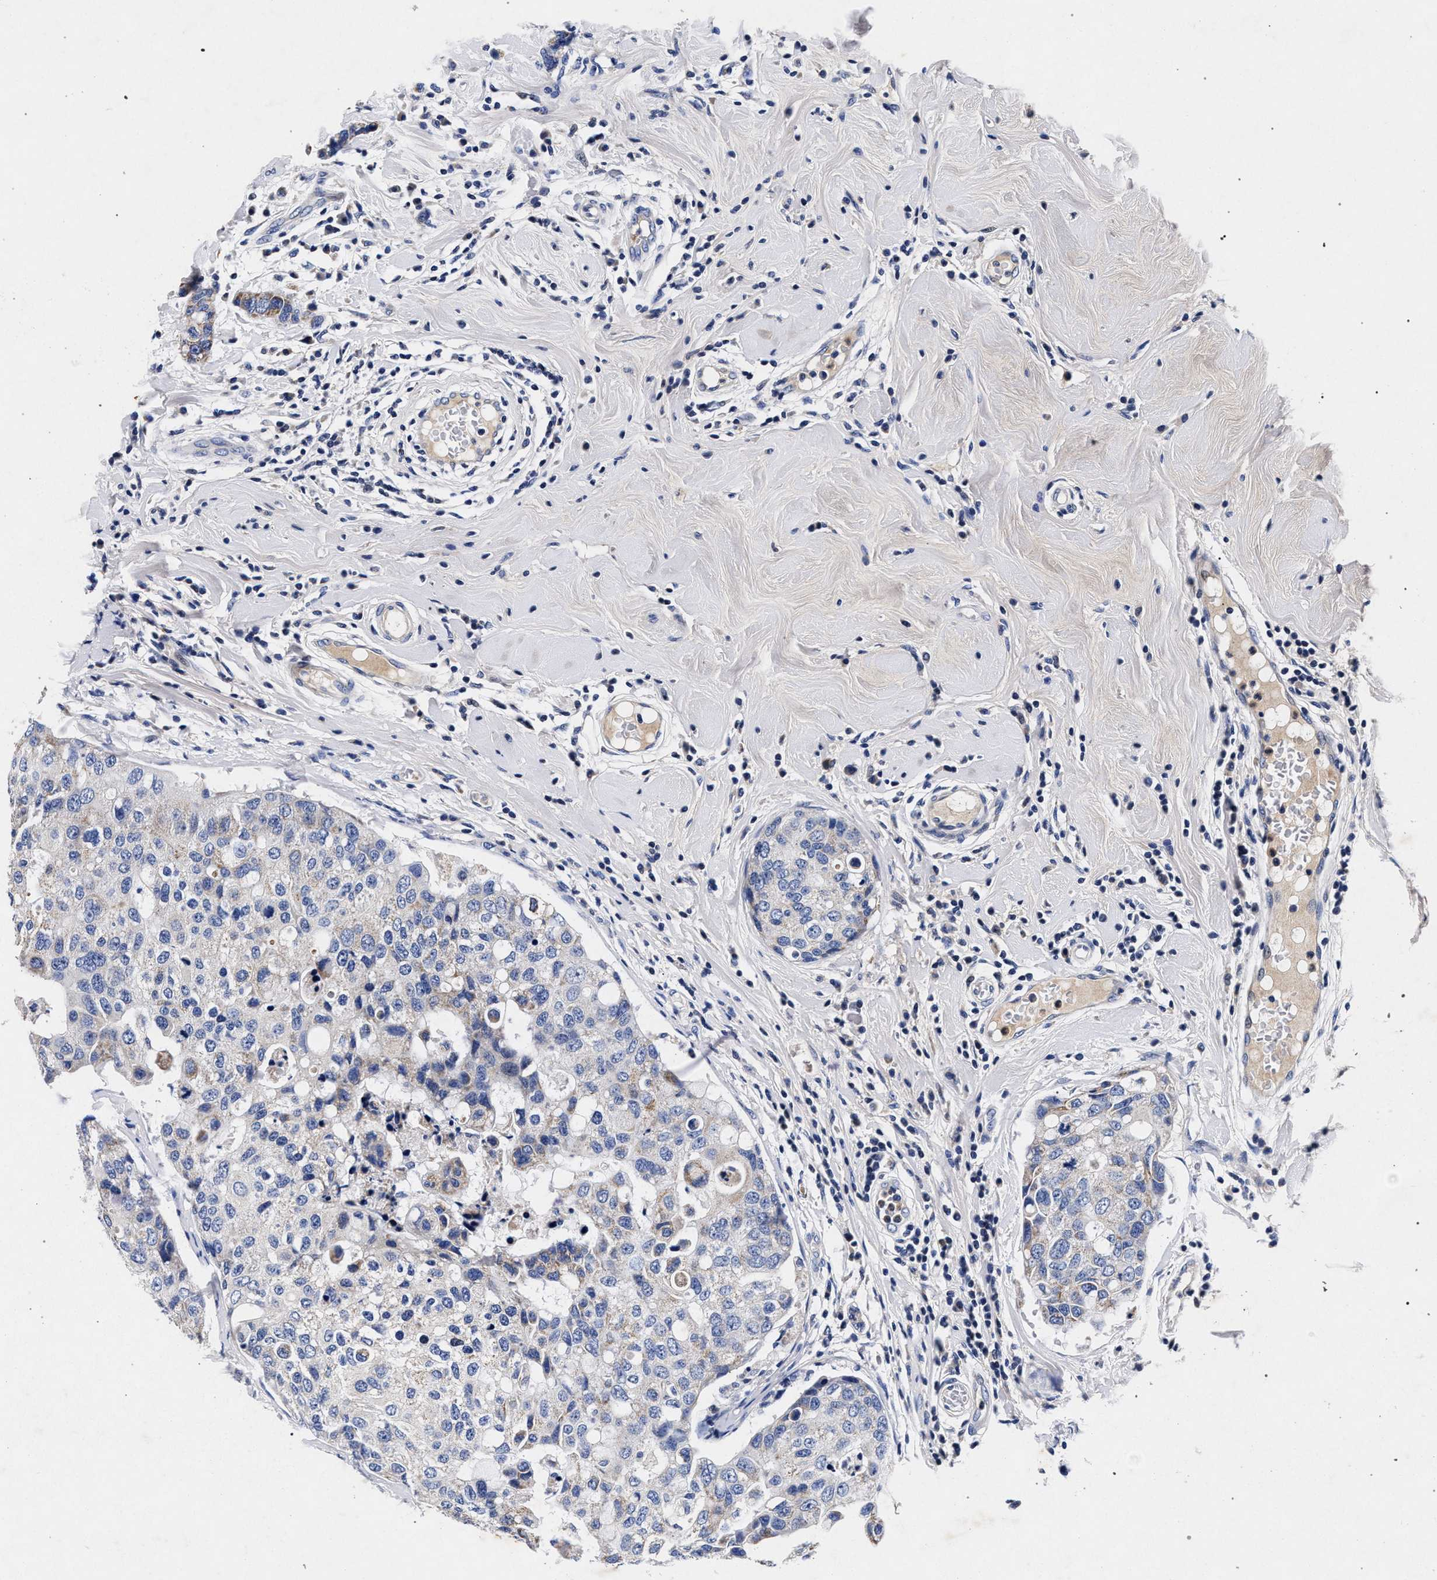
{"staining": {"intensity": "negative", "quantity": "none", "location": "none"}, "tissue": "breast cancer", "cell_type": "Tumor cells", "image_type": "cancer", "snomed": [{"axis": "morphology", "description": "Duct carcinoma"}, {"axis": "topography", "description": "Breast"}], "caption": "Protein analysis of breast cancer exhibits no significant expression in tumor cells.", "gene": "HSD17B14", "patient": {"sex": "female", "age": 27}}